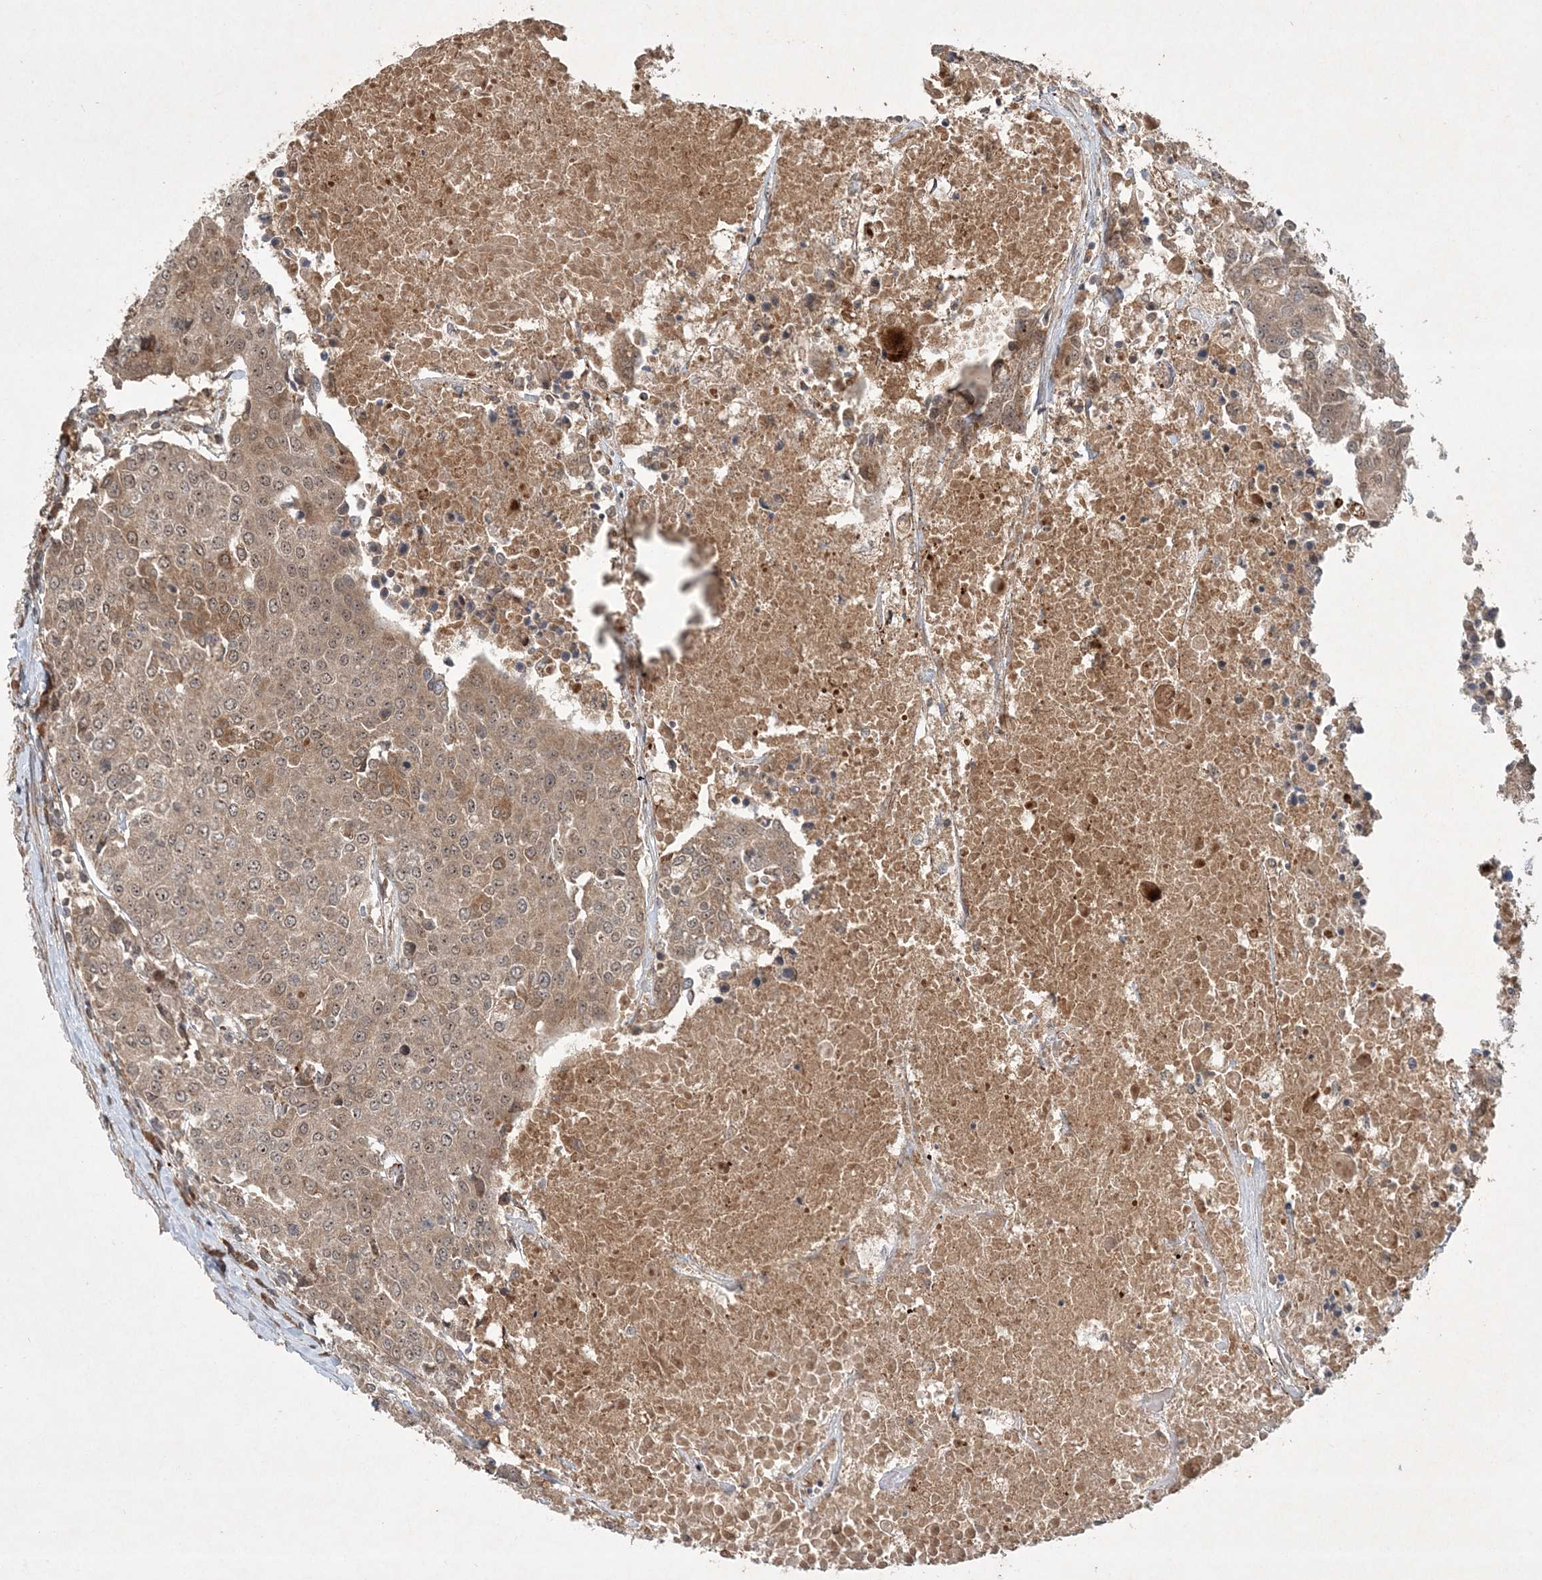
{"staining": {"intensity": "weak", "quantity": ">75%", "location": "cytoplasmic/membranous,nuclear"}, "tissue": "urothelial cancer", "cell_type": "Tumor cells", "image_type": "cancer", "snomed": [{"axis": "morphology", "description": "Urothelial carcinoma, High grade"}, {"axis": "topography", "description": "Urinary bladder"}], "caption": "Protein expression analysis of human urothelial cancer reveals weak cytoplasmic/membranous and nuclear positivity in about >75% of tumor cells.", "gene": "UBR3", "patient": {"sex": "female", "age": 85}}